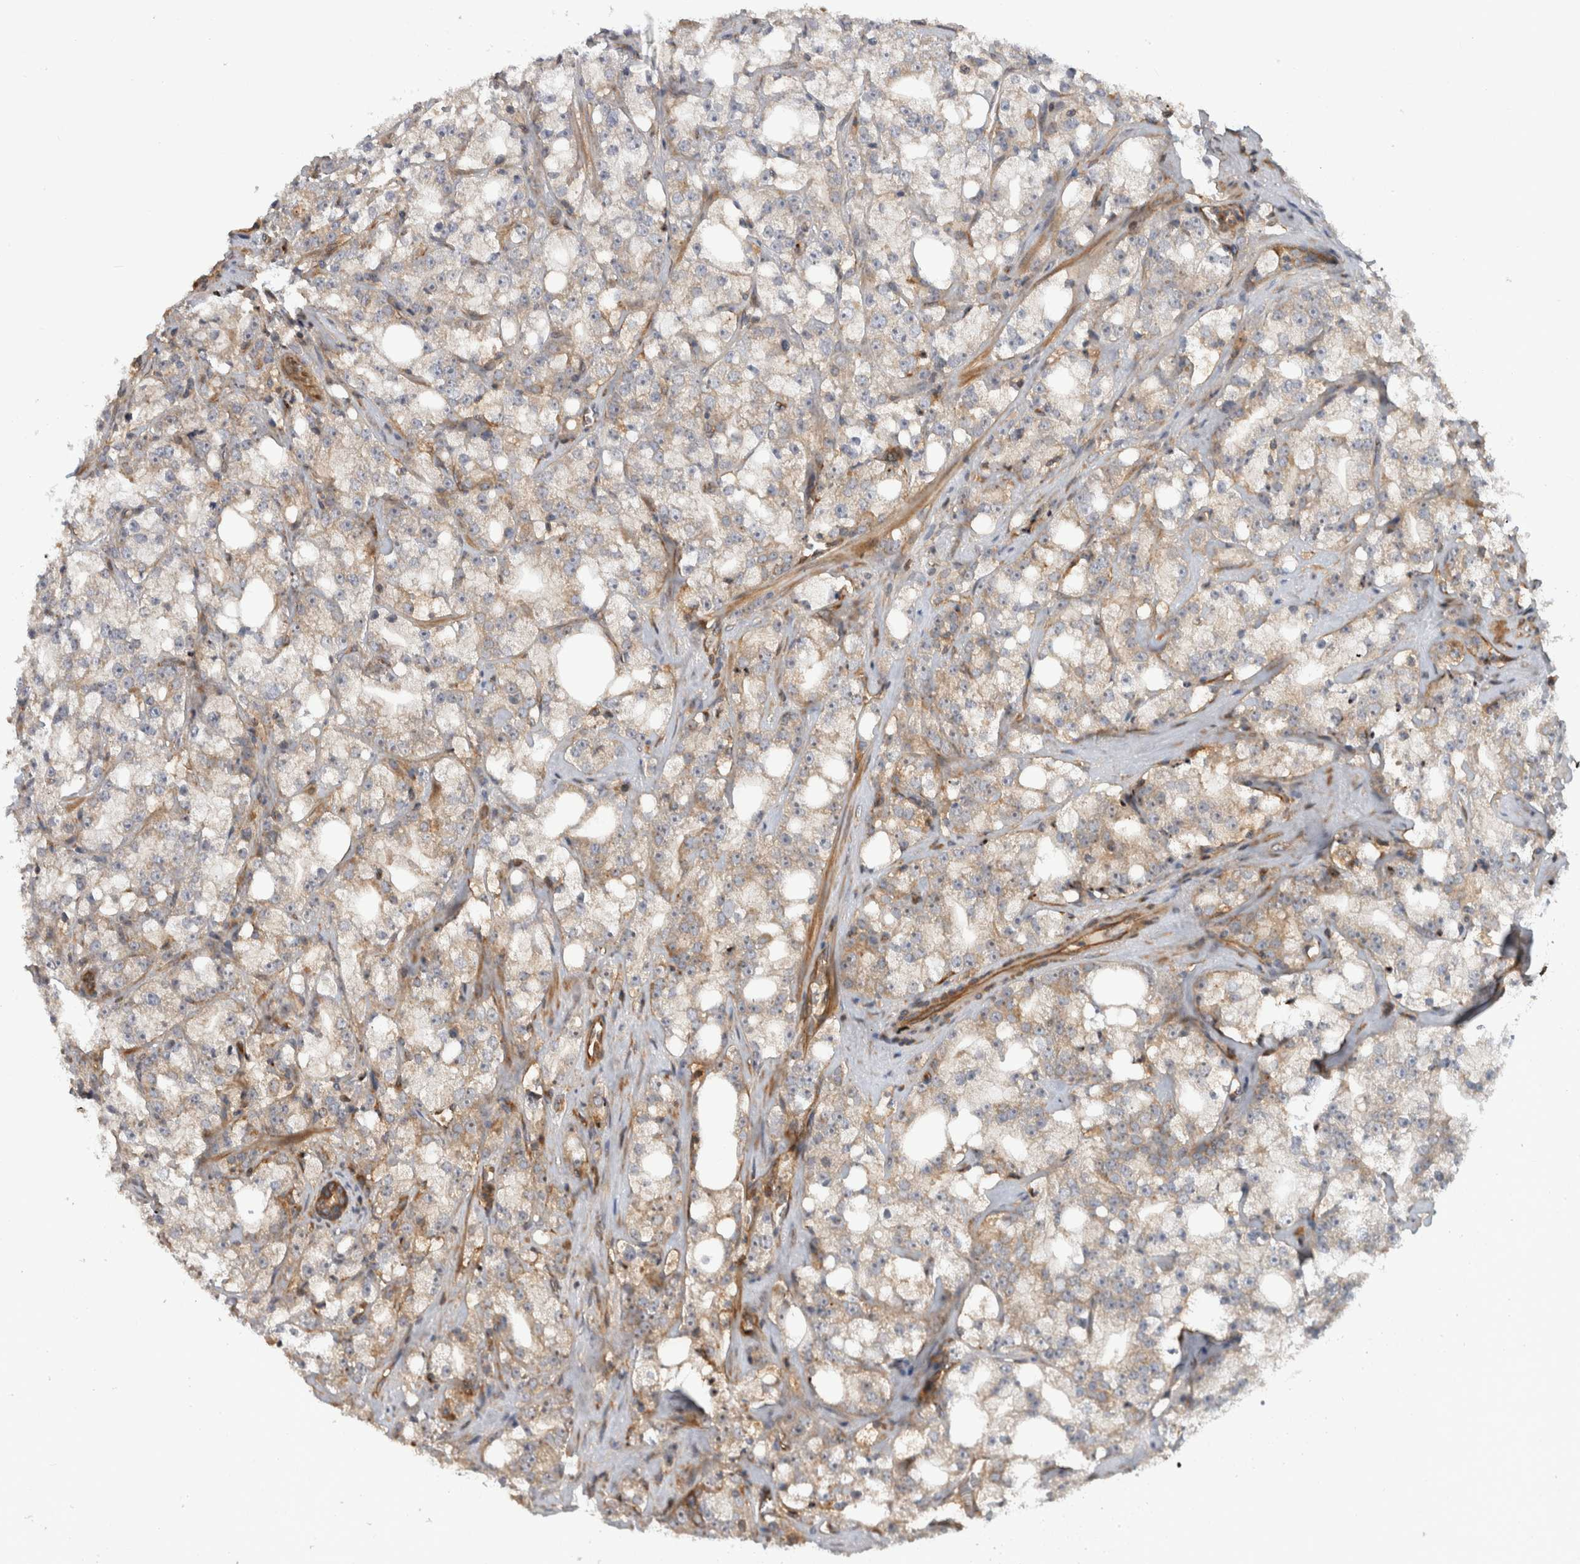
{"staining": {"intensity": "weak", "quantity": "<25%", "location": "cytoplasmic/membranous"}, "tissue": "prostate cancer", "cell_type": "Tumor cells", "image_type": "cancer", "snomed": [{"axis": "morphology", "description": "Adenocarcinoma, High grade"}, {"axis": "topography", "description": "Prostate"}], "caption": "Immunohistochemistry (IHC) of prostate cancer exhibits no expression in tumor cells.", "gene": "WASF2", "patient": {"sex": "male", "age": 64}}